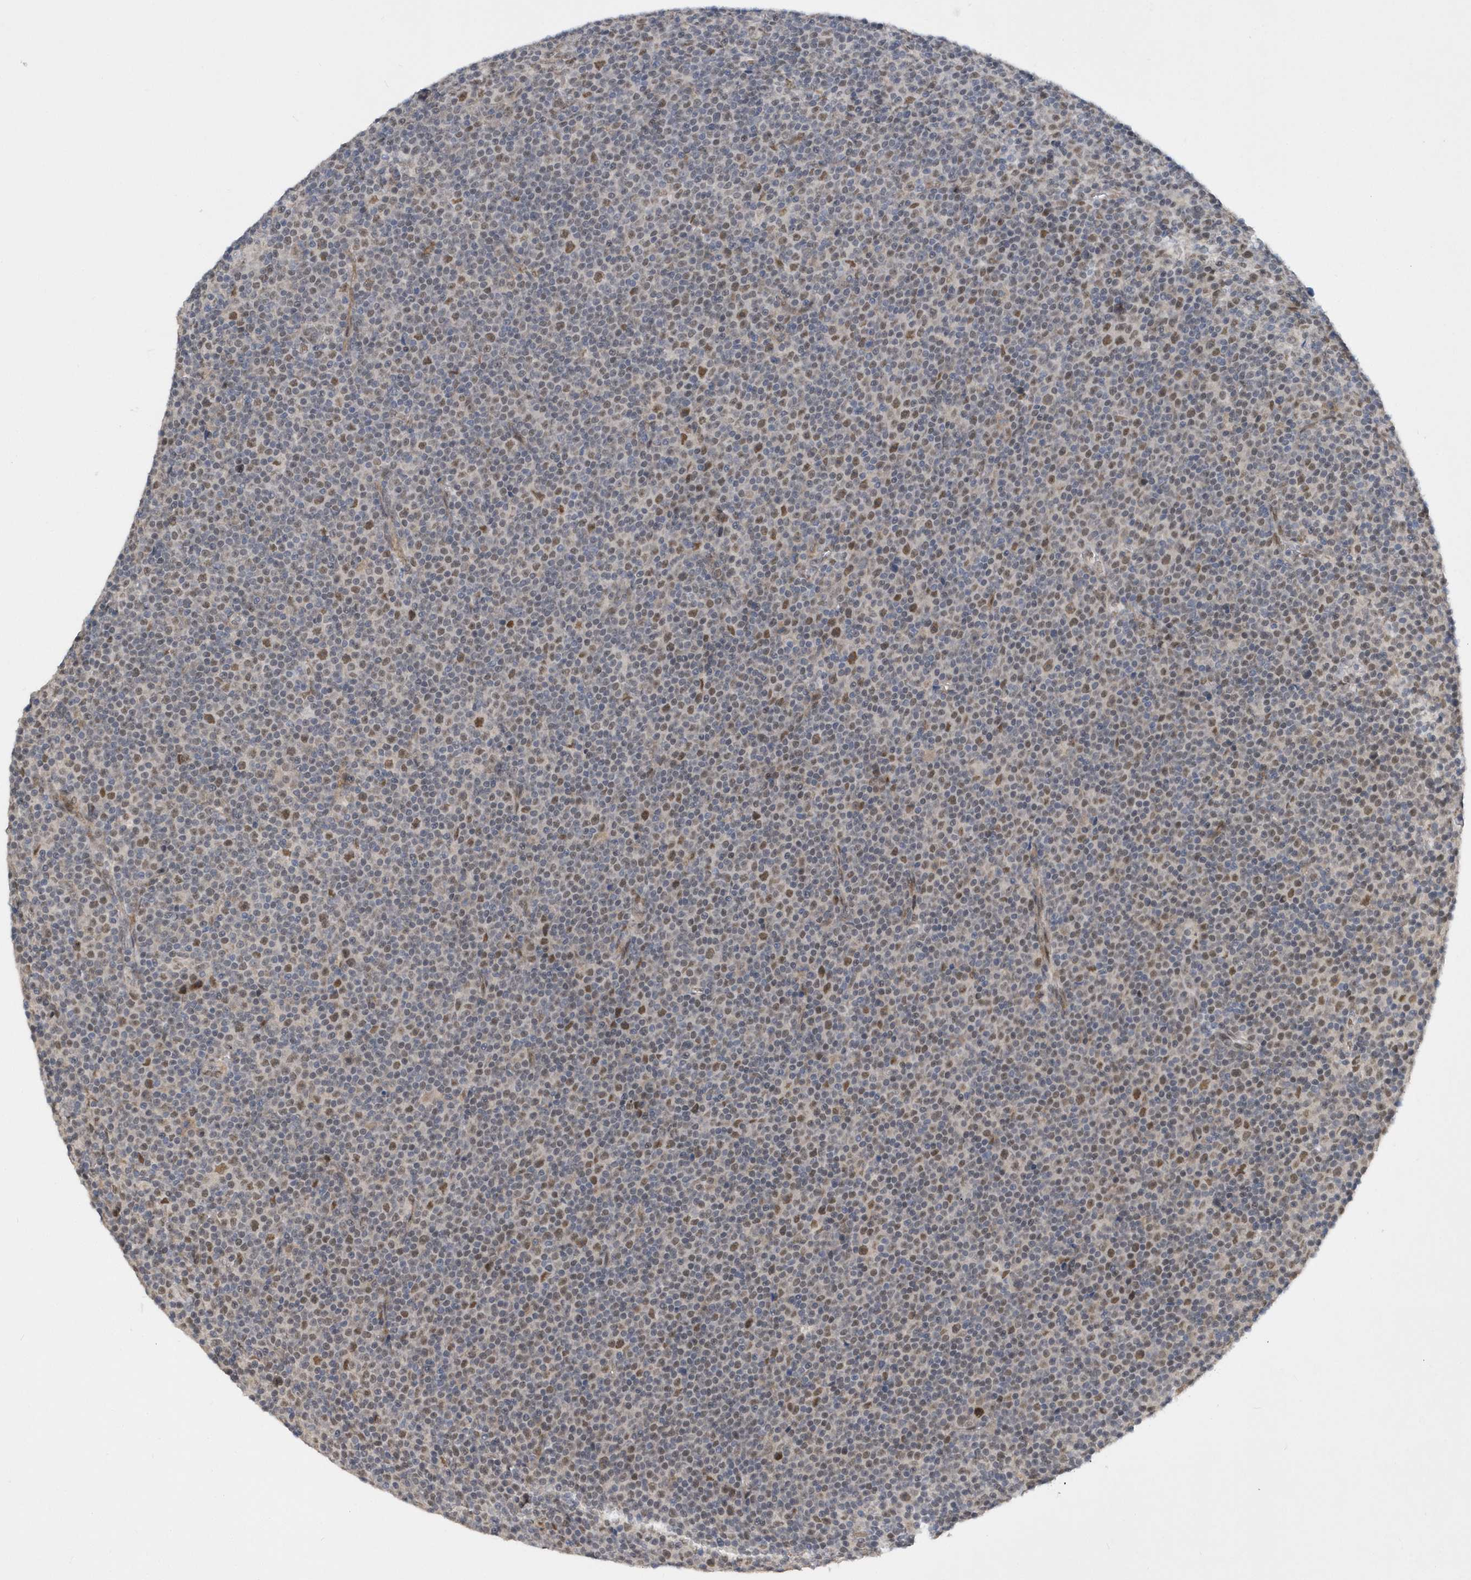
{"staining": {"intensity": "moderate", "quantity": "<25%", "location": "nuclear"}, "tissue": "lymphoma", "cell_type": "Tumor cells", "image_type": "cancer", "snomed": [{"axis": "morphology", "description": "Malignant lymphoma, non-Hodgkin's type, Low grade"}, {"axis": "topography", "description": "Lymph node"}], "caption": "Moderate nuclear expression for a protein is appreciated in approximately <25% of tumor cells of low-grade malignant lymphoma, non-Hodgkin's type using immunohistochemistry.", "gene": "FAM217A", "patient": {"sex": "female", "age": 67}}